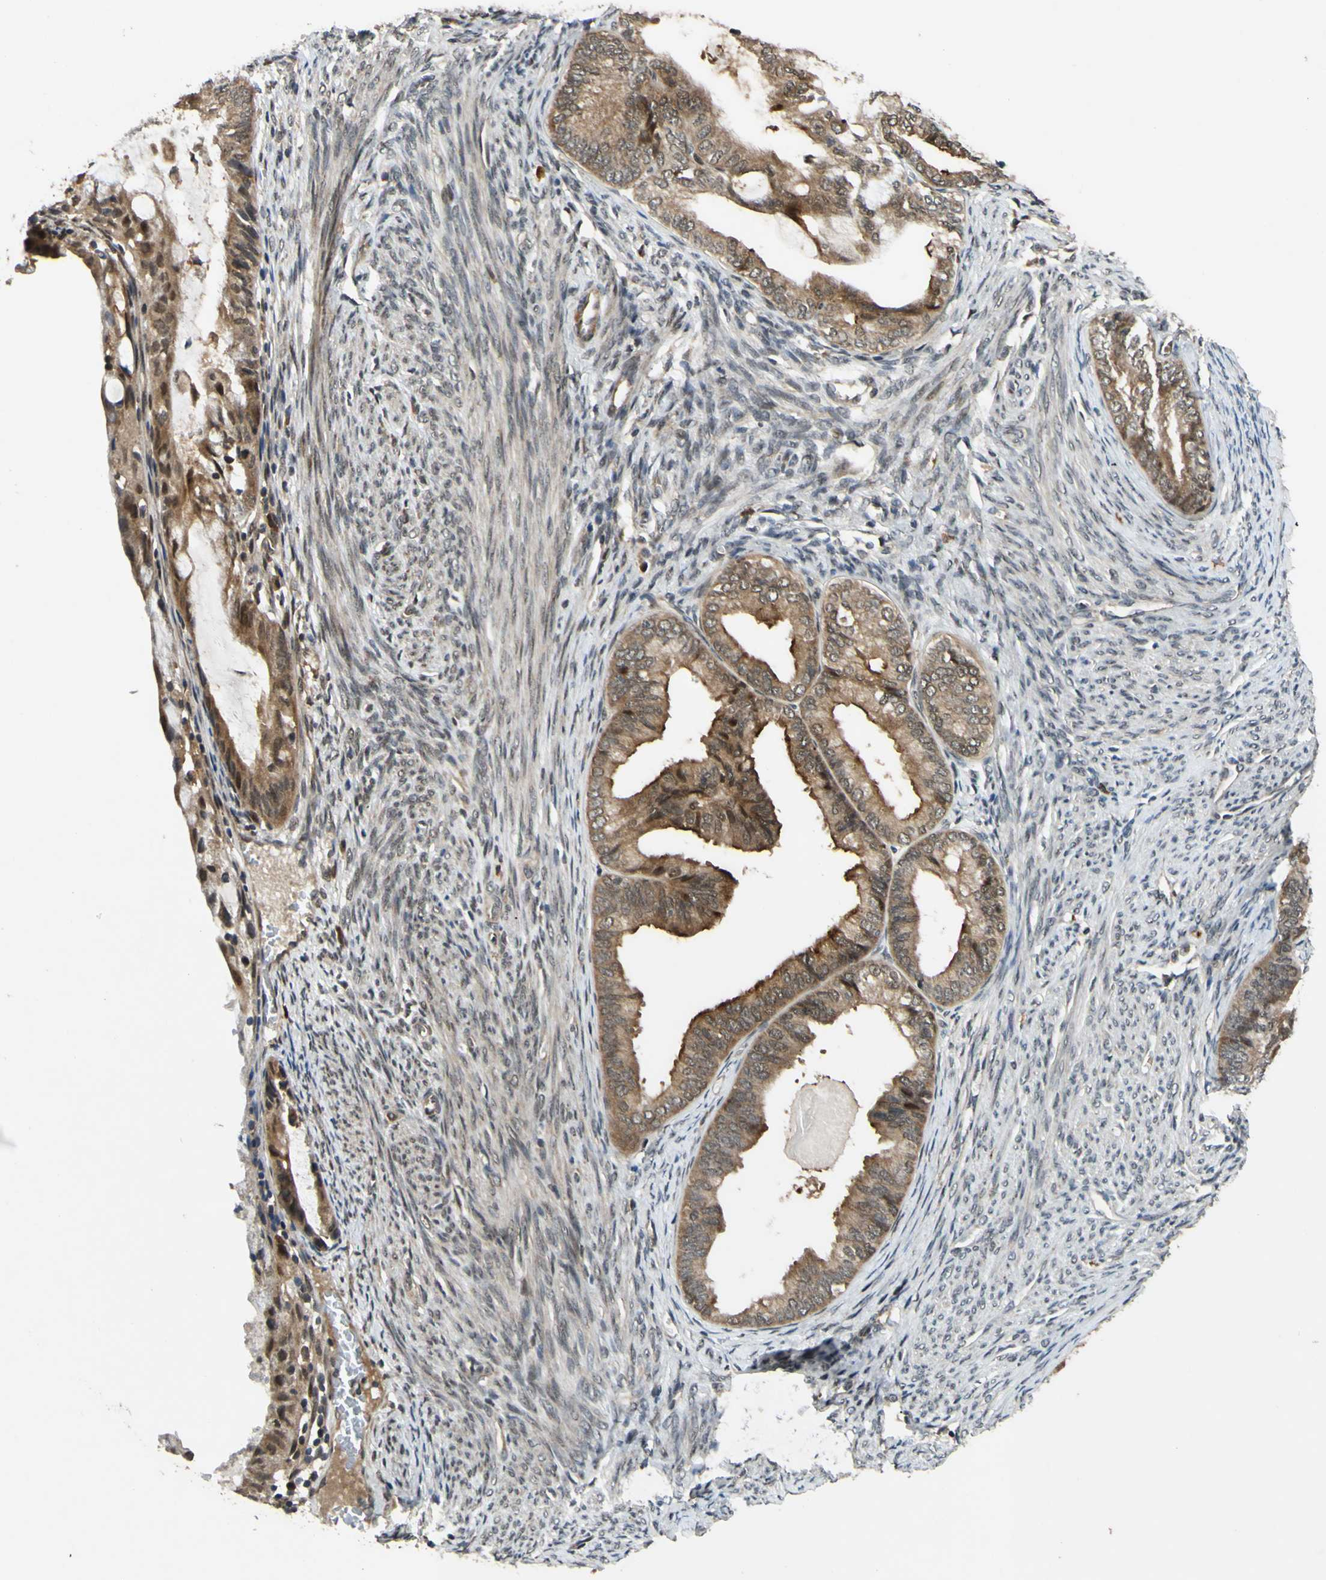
{"staining": {"intensity": "moderate", "quantity": ">75%", "location": "cytoplasmic/membranous"}, "tissue": "endometrial cancer", "cell_type": "Tumor cells", "image_type": "cancer", "snomed": [{"axis": "morphology", "description": "Adenocarcinoma, NOS"}, {"axis": "topography", "description": "Endometrium"}], "caption": "Immunohistochemical staining of human endometrial cancer (adenocarcinoma) displays moderate cytoplasmic/membranous protein positivity in approximately >75% of tumor cells. The staining was performed using DAB, with brown indicating positive protein expression. Nuclei are stained blue with hematoxylin.", "gene": "ABCC8", "patient": {"sex": "female", "age": 86}}